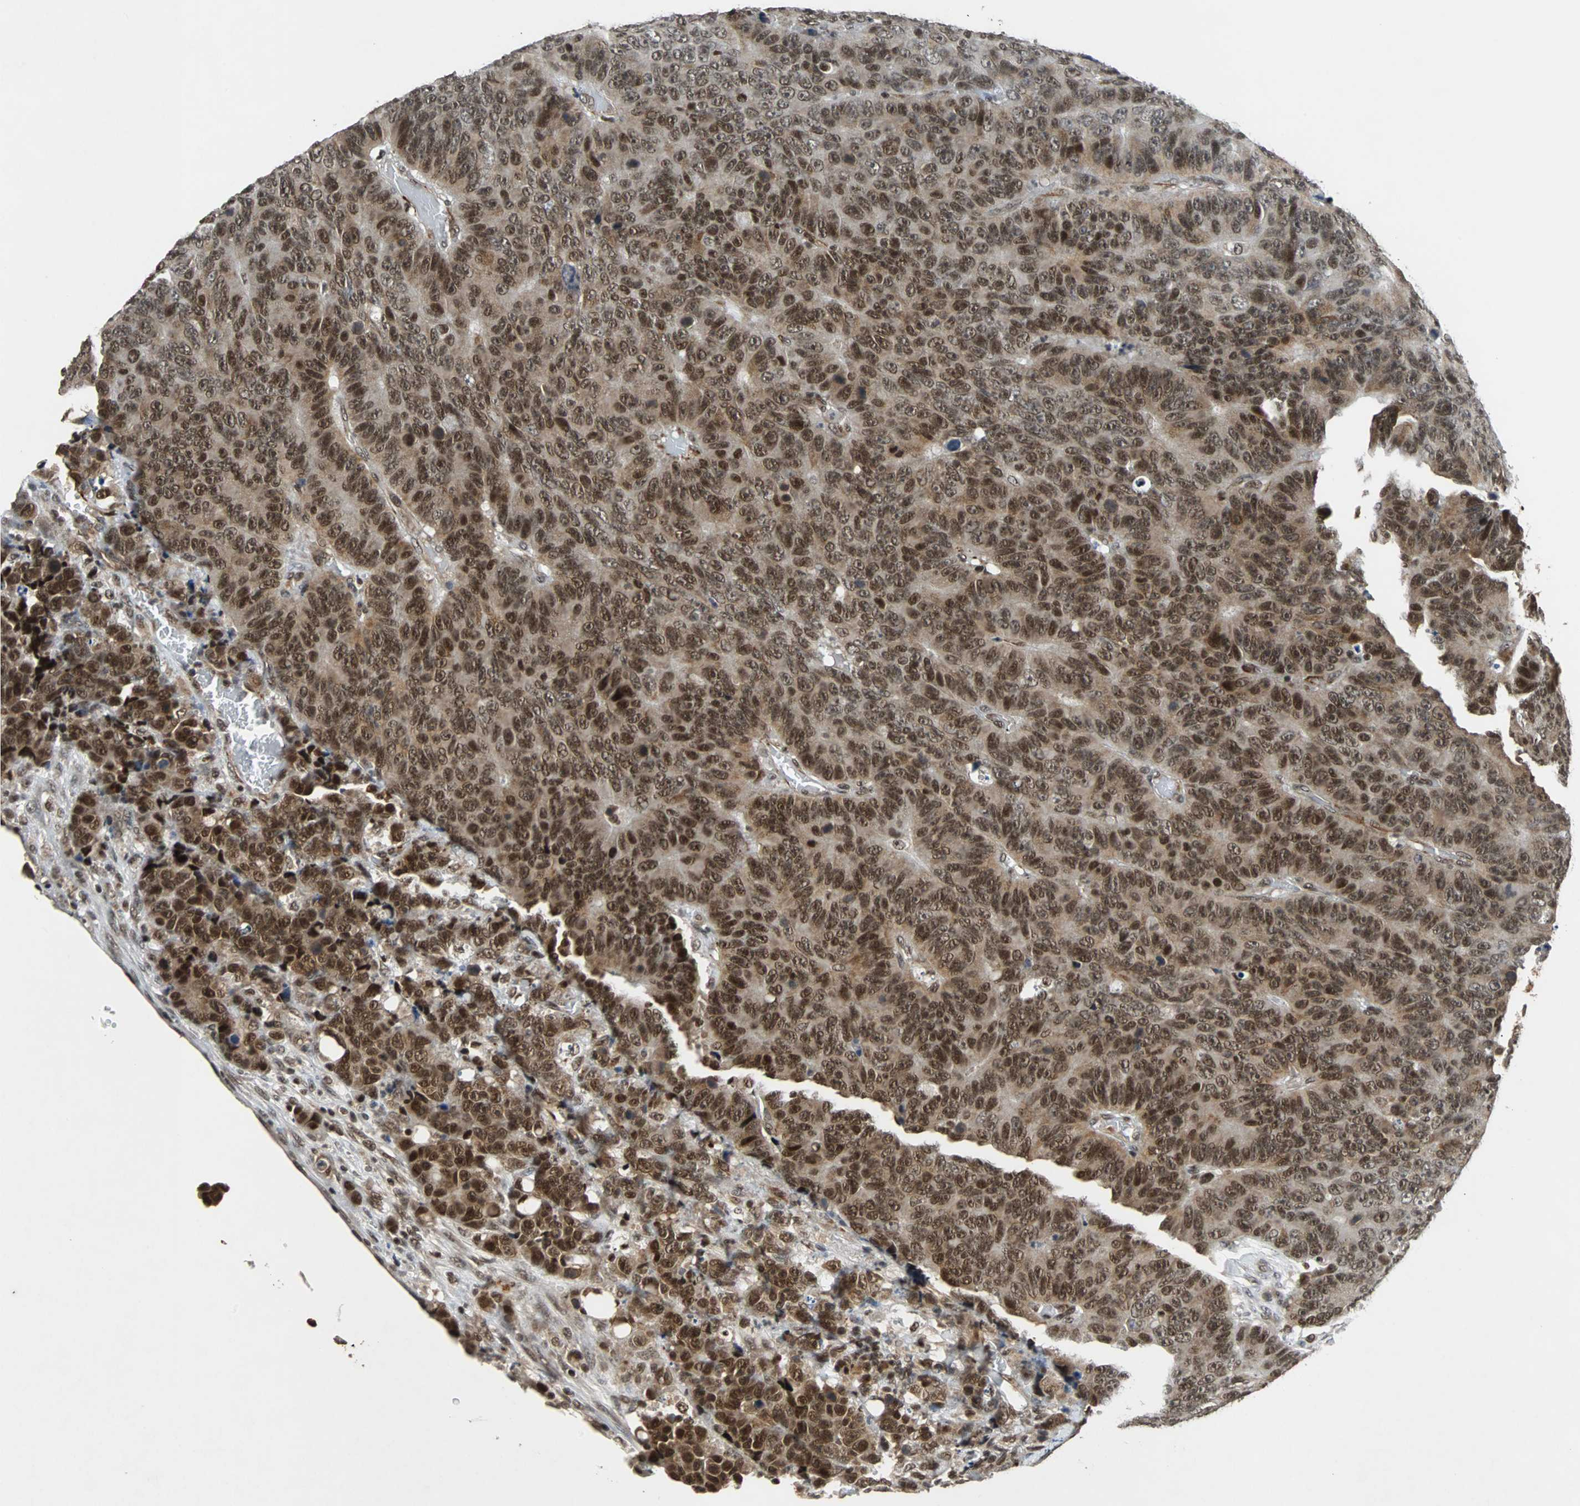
{"staining": {"intensity": "strong", "quantity": ">75%", "location": "nuclear"}, "tissue": "colorectal cancer", "cell_type": "Tumor cells", "image_type": "cancer", "snomed": [{"axis": "morphology", "description": "Adenocarcinoma, NOS"}, {"axis": "topography", "description": "Colon"}], "caption": "Protein expression analysis of adenocarcinoma (colorectal) displays strong nuclear expression in about >75% of tumor cells.", "gene": "TAF5", "patient": {"sex": "female", "age": 86}}